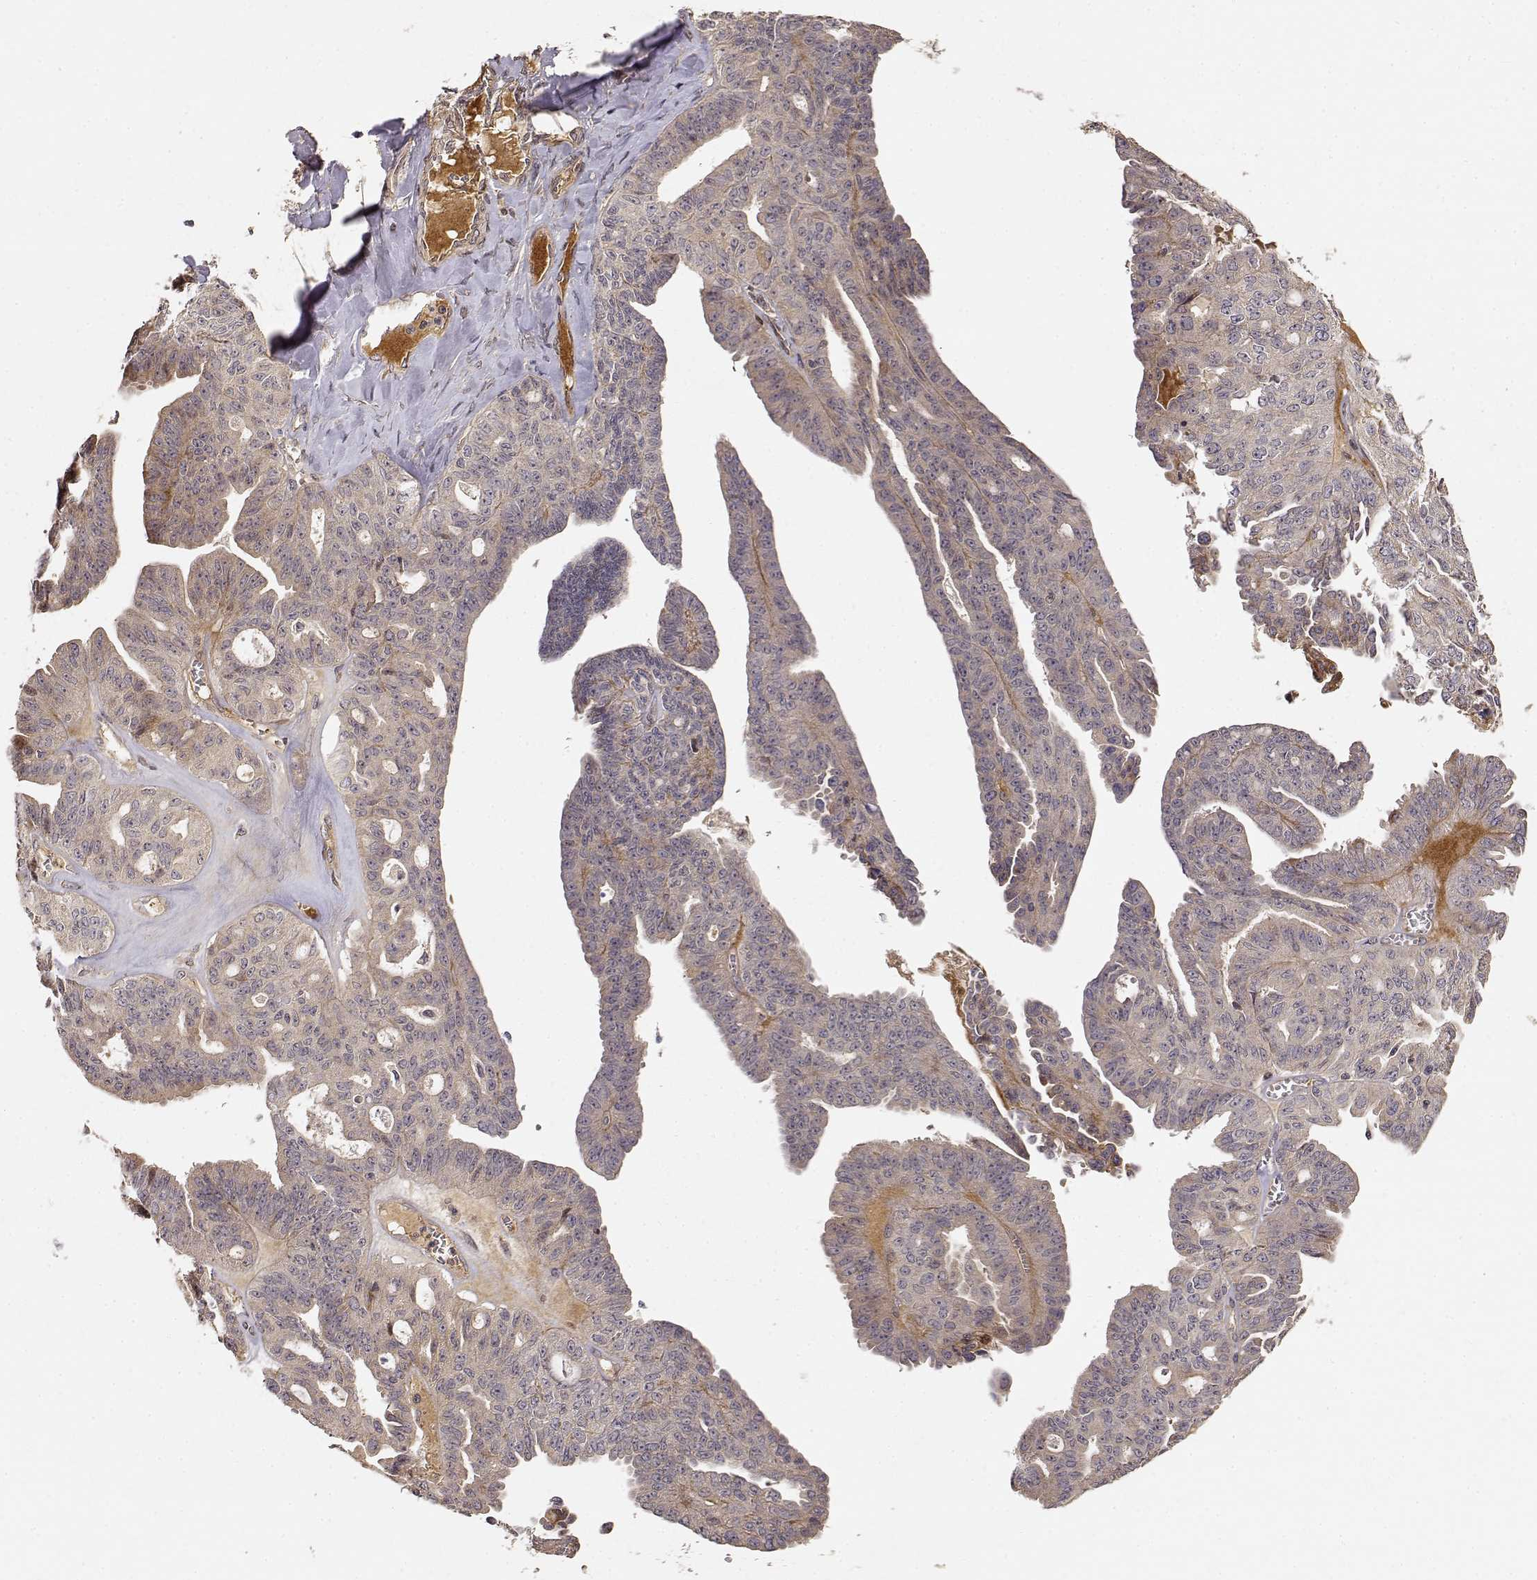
{"staining": {"intensity": "weak", "quantity": ">75%", "location": "cytoplasmic/membranous"}, "tissue": "ovarian cancer", "cell_type": "Tumor cells", "image_type": "cancer", "snomed": [{"axis": "morphology", "description": "Cystadenocarcinoma, serous, NOS"}, {"axis": "topography", "description": "Ovary"}], "caption": "Protein expression analysis of ovarian serous cystadenocarcinoma exhibits weak cytoplasmic/membranous staining in about >75% of tumor cells.", "gene": "PICK1", "patient": {"sex": "female", "age": 71}}